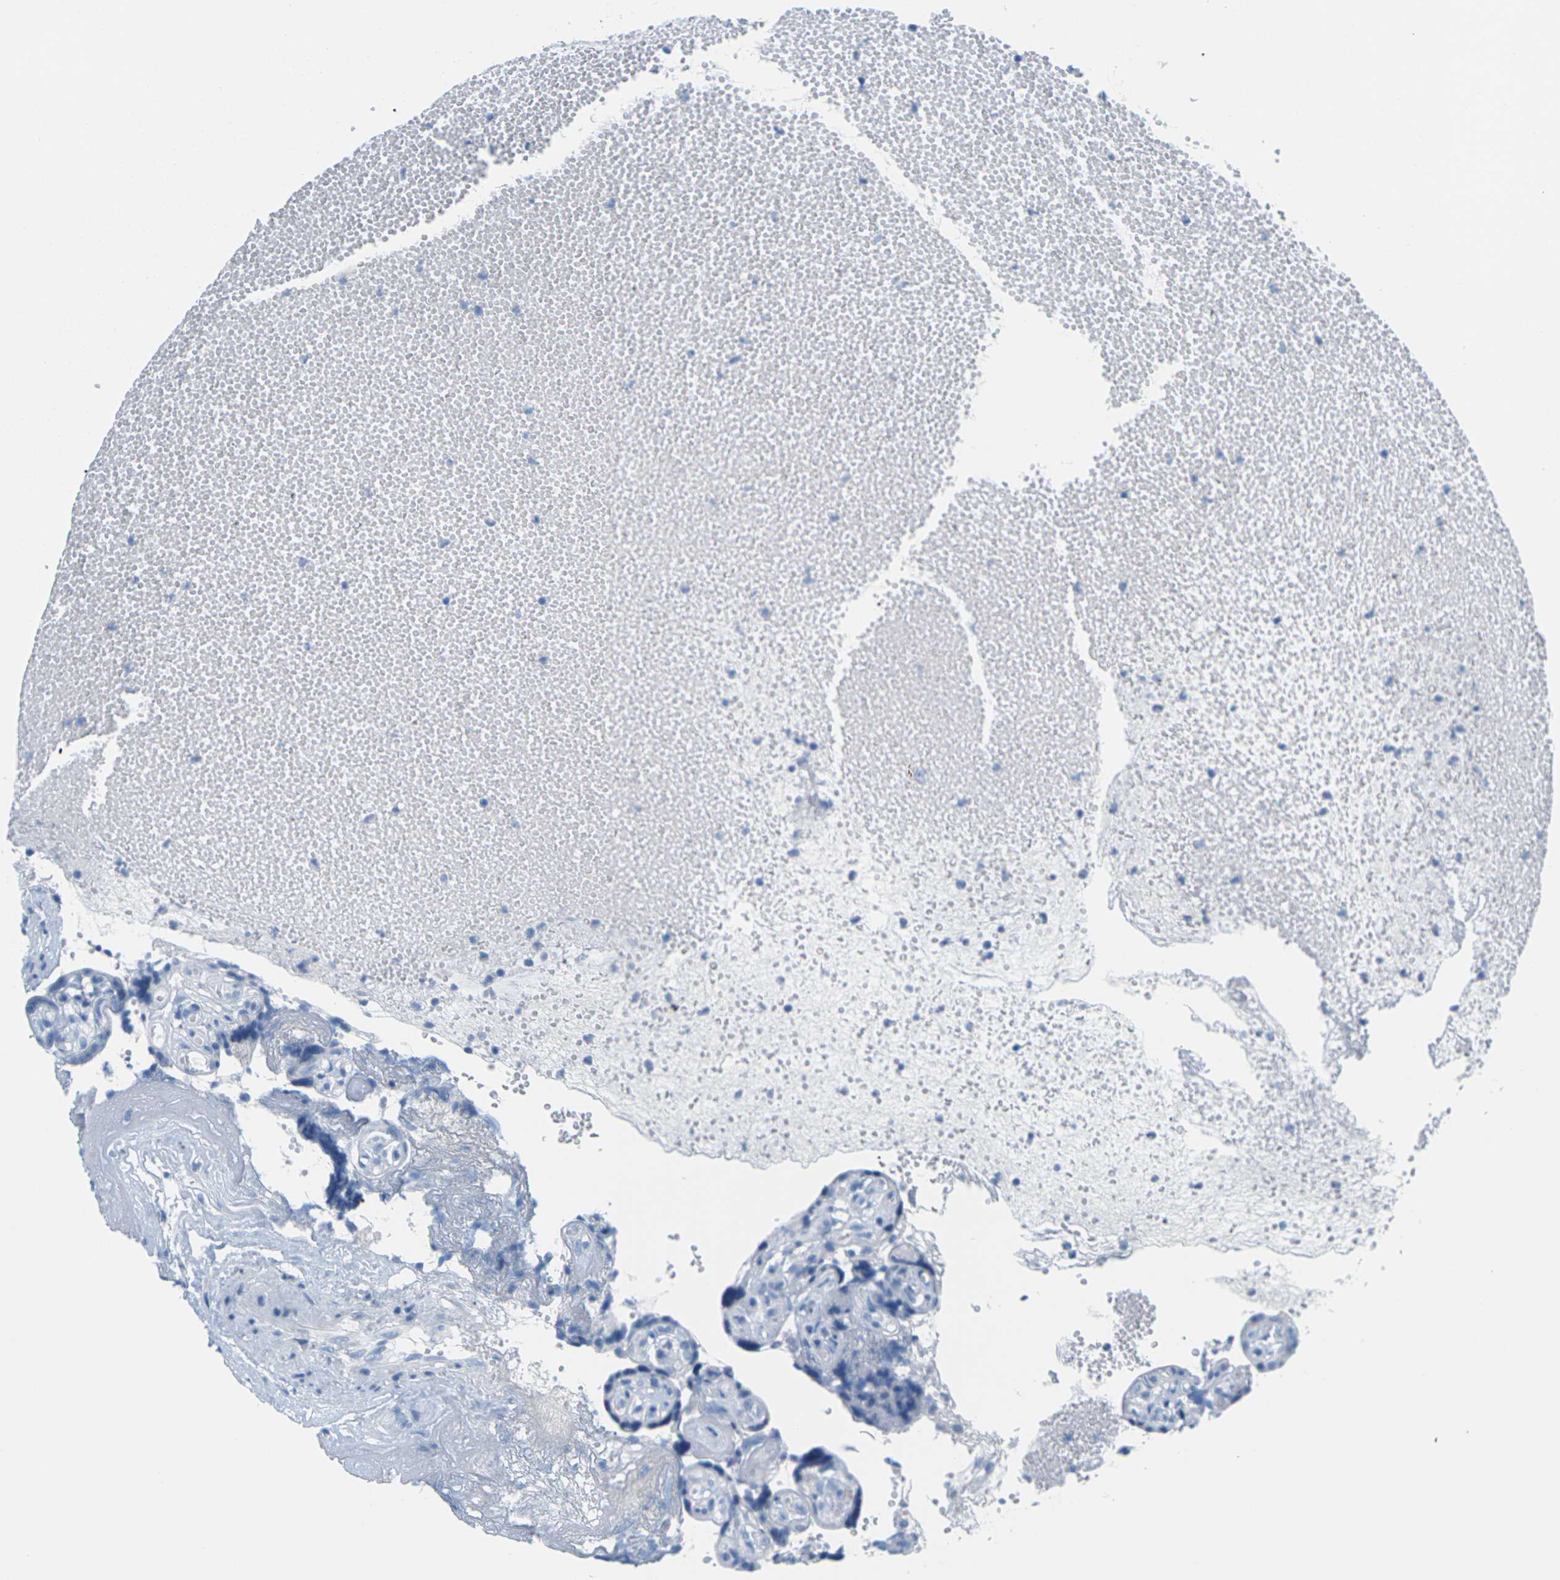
{"staining": {"intensity": "negative", "quantity": "none", "location": "none"}, "tissue": "placenta", "cell_type": "Decidual cells", "image_type": "normal", "snomed": [{"axis": "morphology", "description": "Normal tissue, NOS"}, {"axis": "topography", "description": "Placenta"}], "caption": "This photomicrograph is of benign placenta stained with immunohistochemistry (IHC) to label a protein in brown with the nuclei are counter-stained blue. There is no positivity in decidual cells. Nuclei are stained in blue.", "gene": "SLC12A1", "patient": {"sex": "female", "age": 30}}